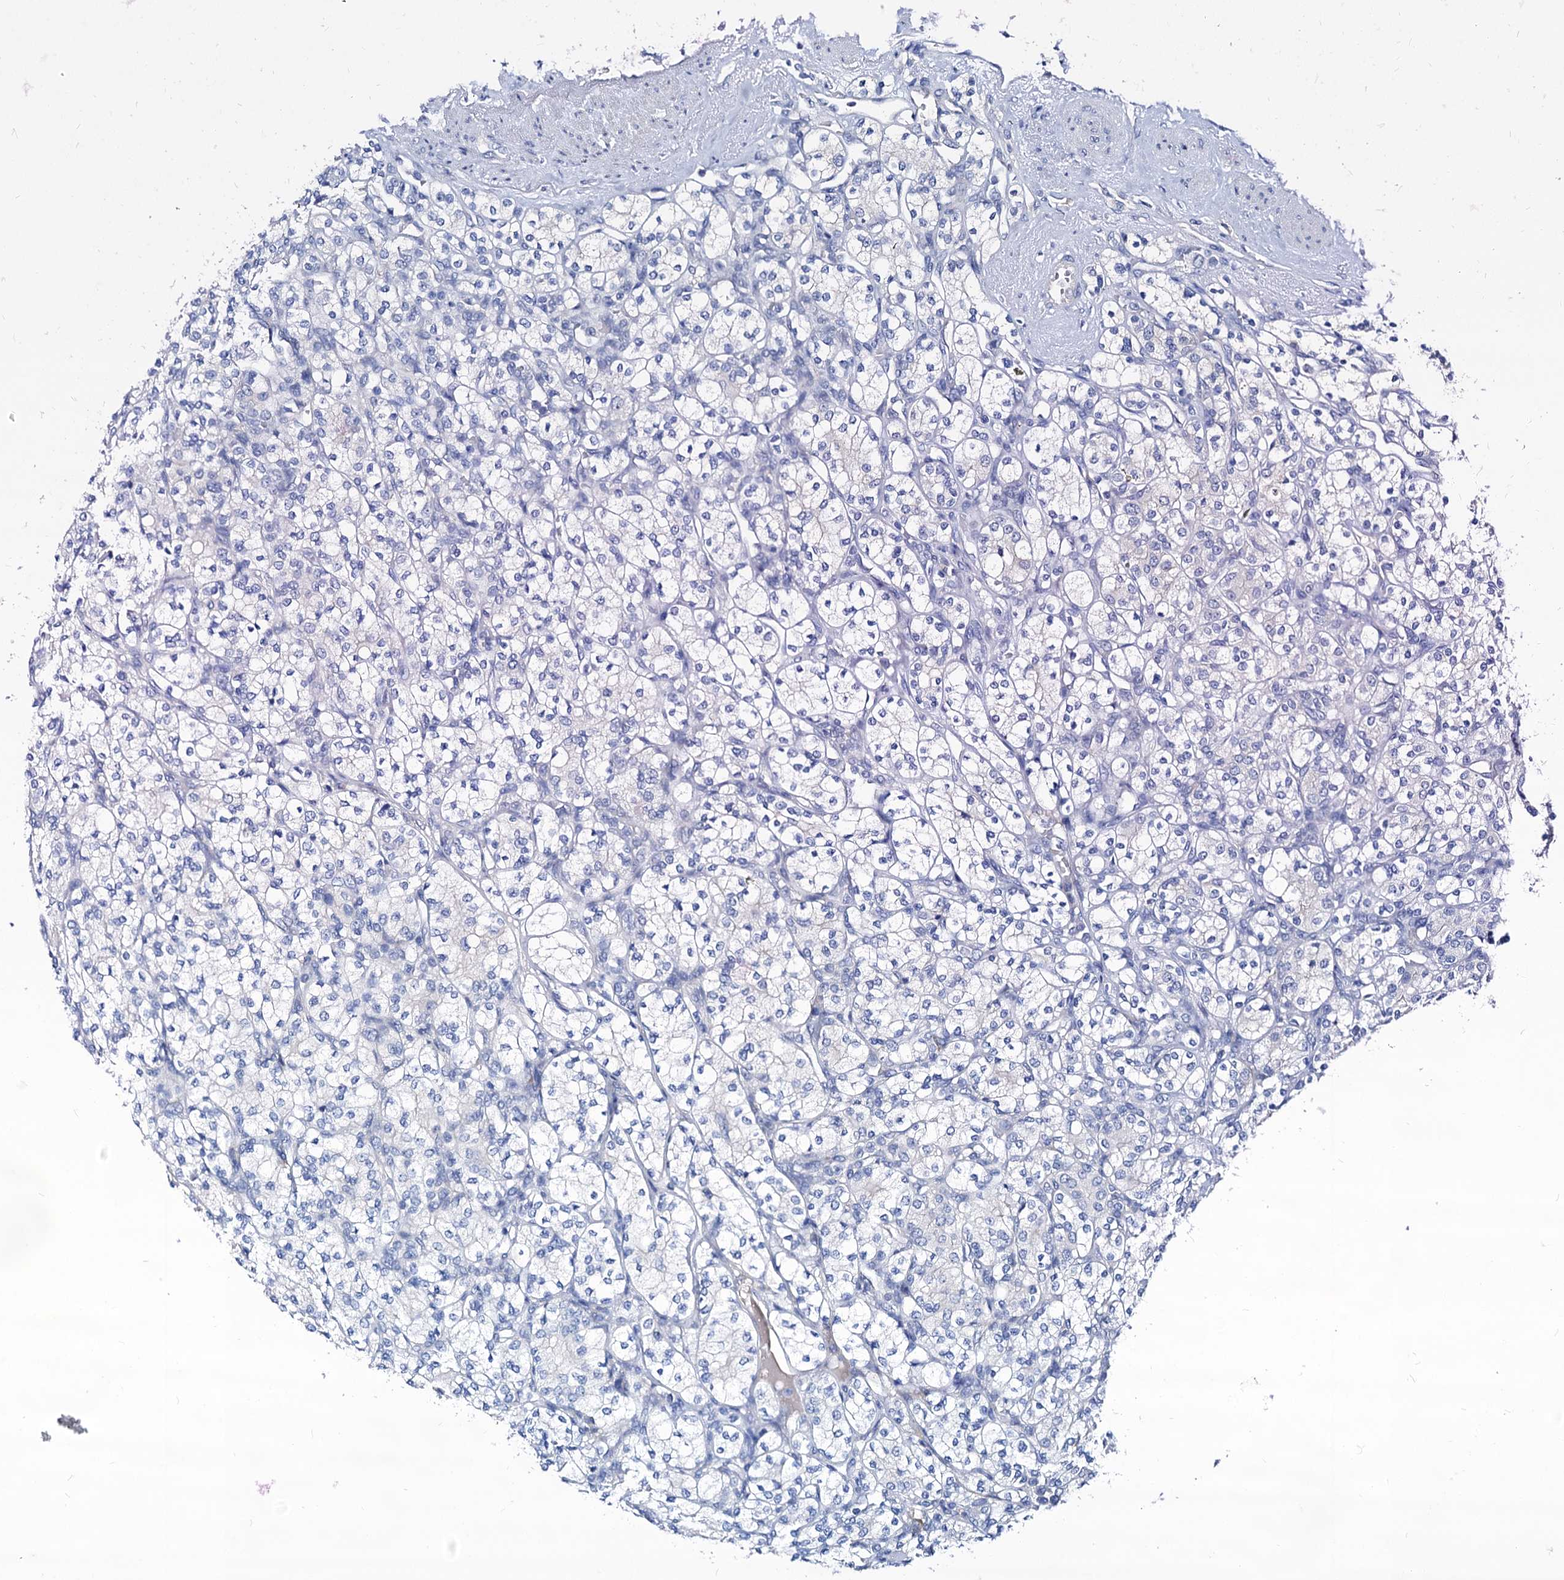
{"staining": {"intensity": "negative", "quantity": "none", "location": "none"}, "tissue": "renal cancer", "cell_type": "Tumor cells", "image_type": "cancer", "snomed": [{"axis": "morphology", "description": "Adenocarcinoma, NOS"}, {"axis": "topography", "description": "Kidney"}], "caption": "Renal cancer (adenocarcinoma) stained for a protein using immunohistochemistry (IHC) demonstrates no expression tumor cells.", "gene": "BTBD16", "patient": {"sex": "male", "age": 77}}